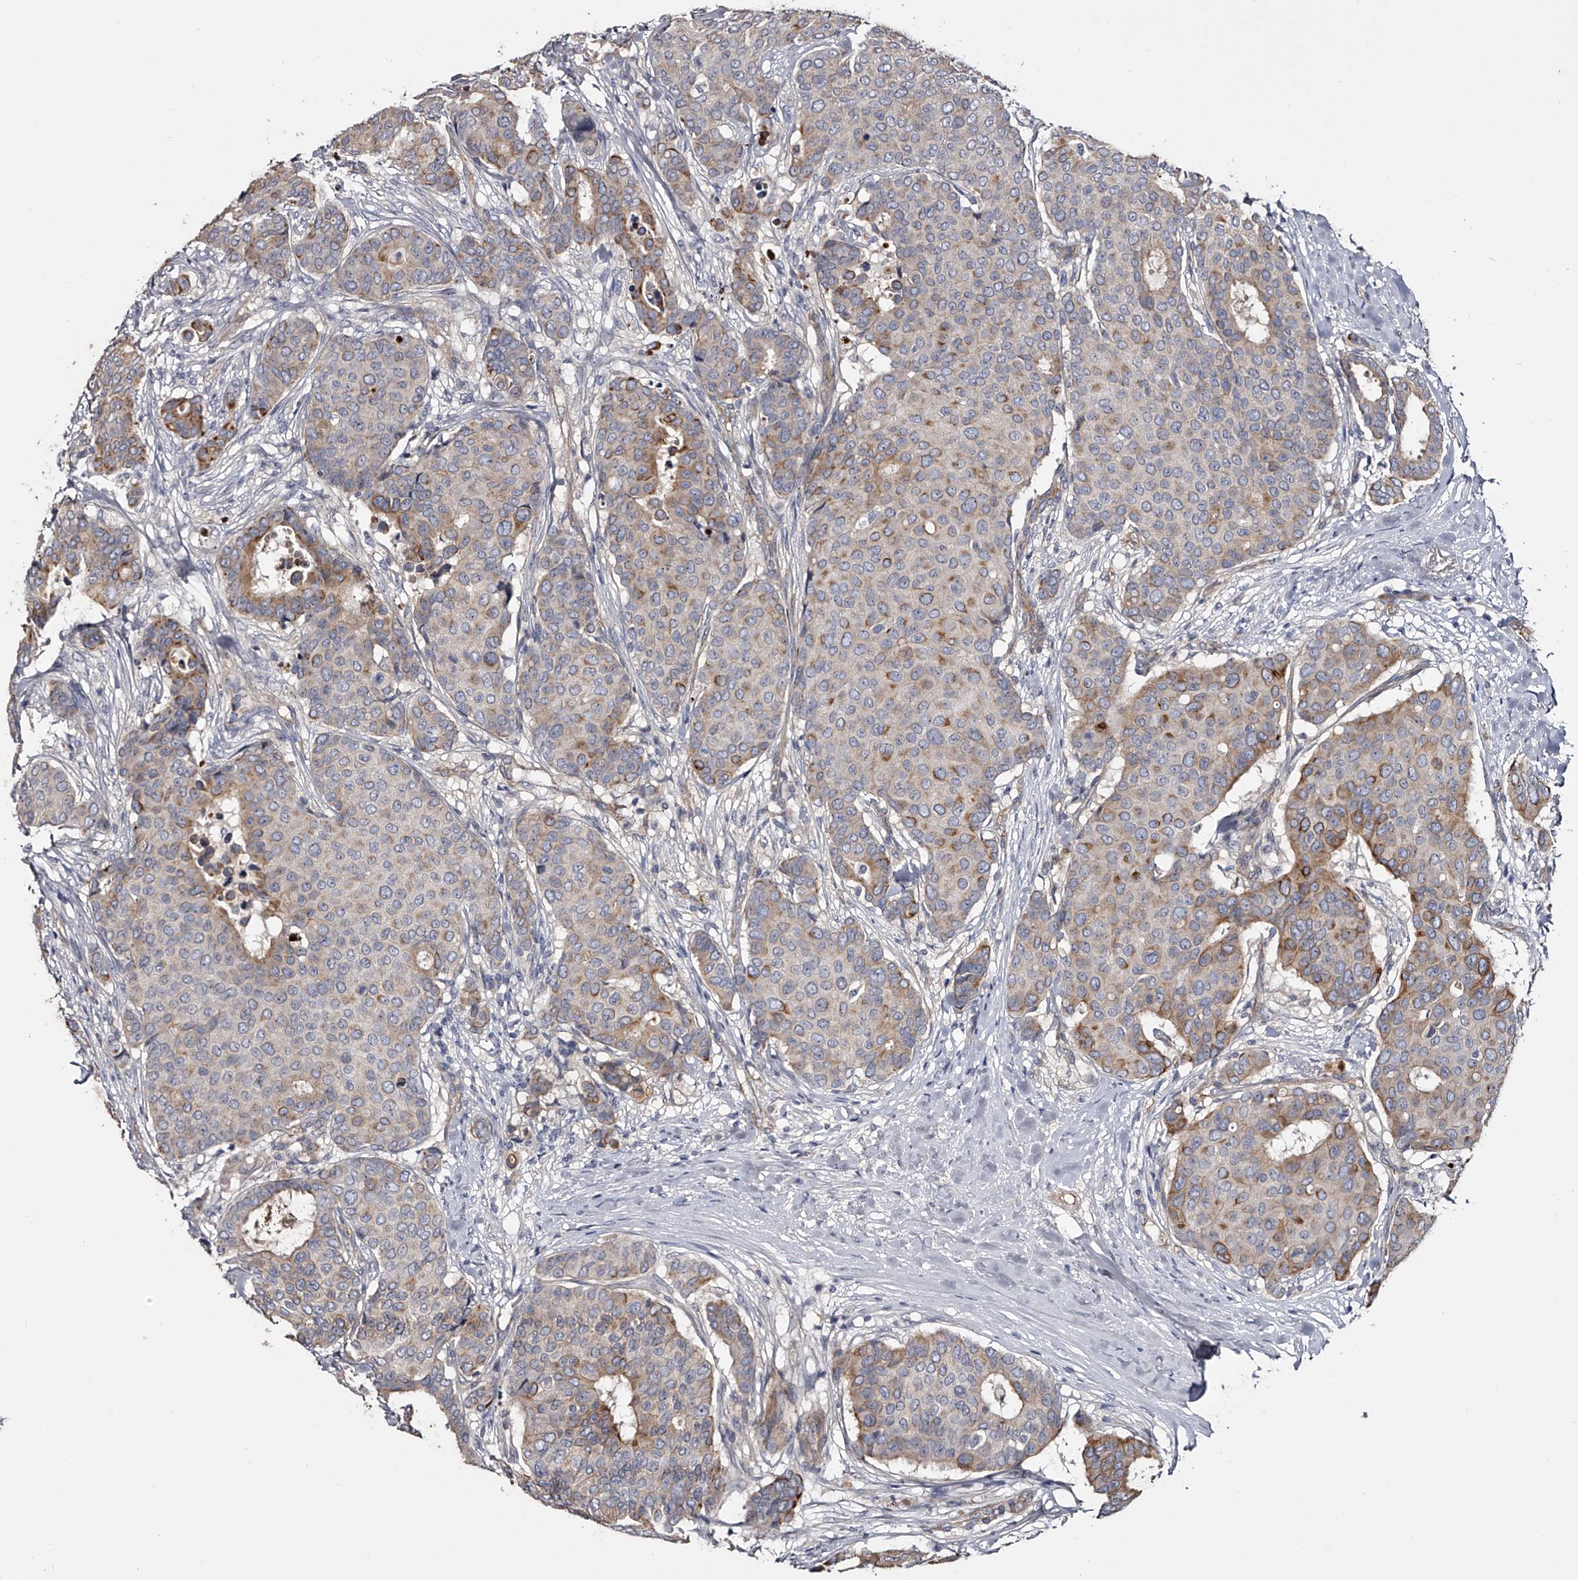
{"staining": {"intensity": "moderate", "quantity": "25%-75%", "location": "cytoplasmic/membranous"}, "tissue": "breast cancer", "cell_type": "Tumor cells", "image_type": "cancer", "snomed": [{"axis": "morphology", "description": "Duct carcinoma"}, {"axis": "topography", "description": "Breast"}], "caption": "Human breast cancer (invasive ductal carcinoma) stained with a protein marker exhibits moderate staining in tumor cells.", "gene": "MDN1", "patient": {"sex": "female", "age": 75}}